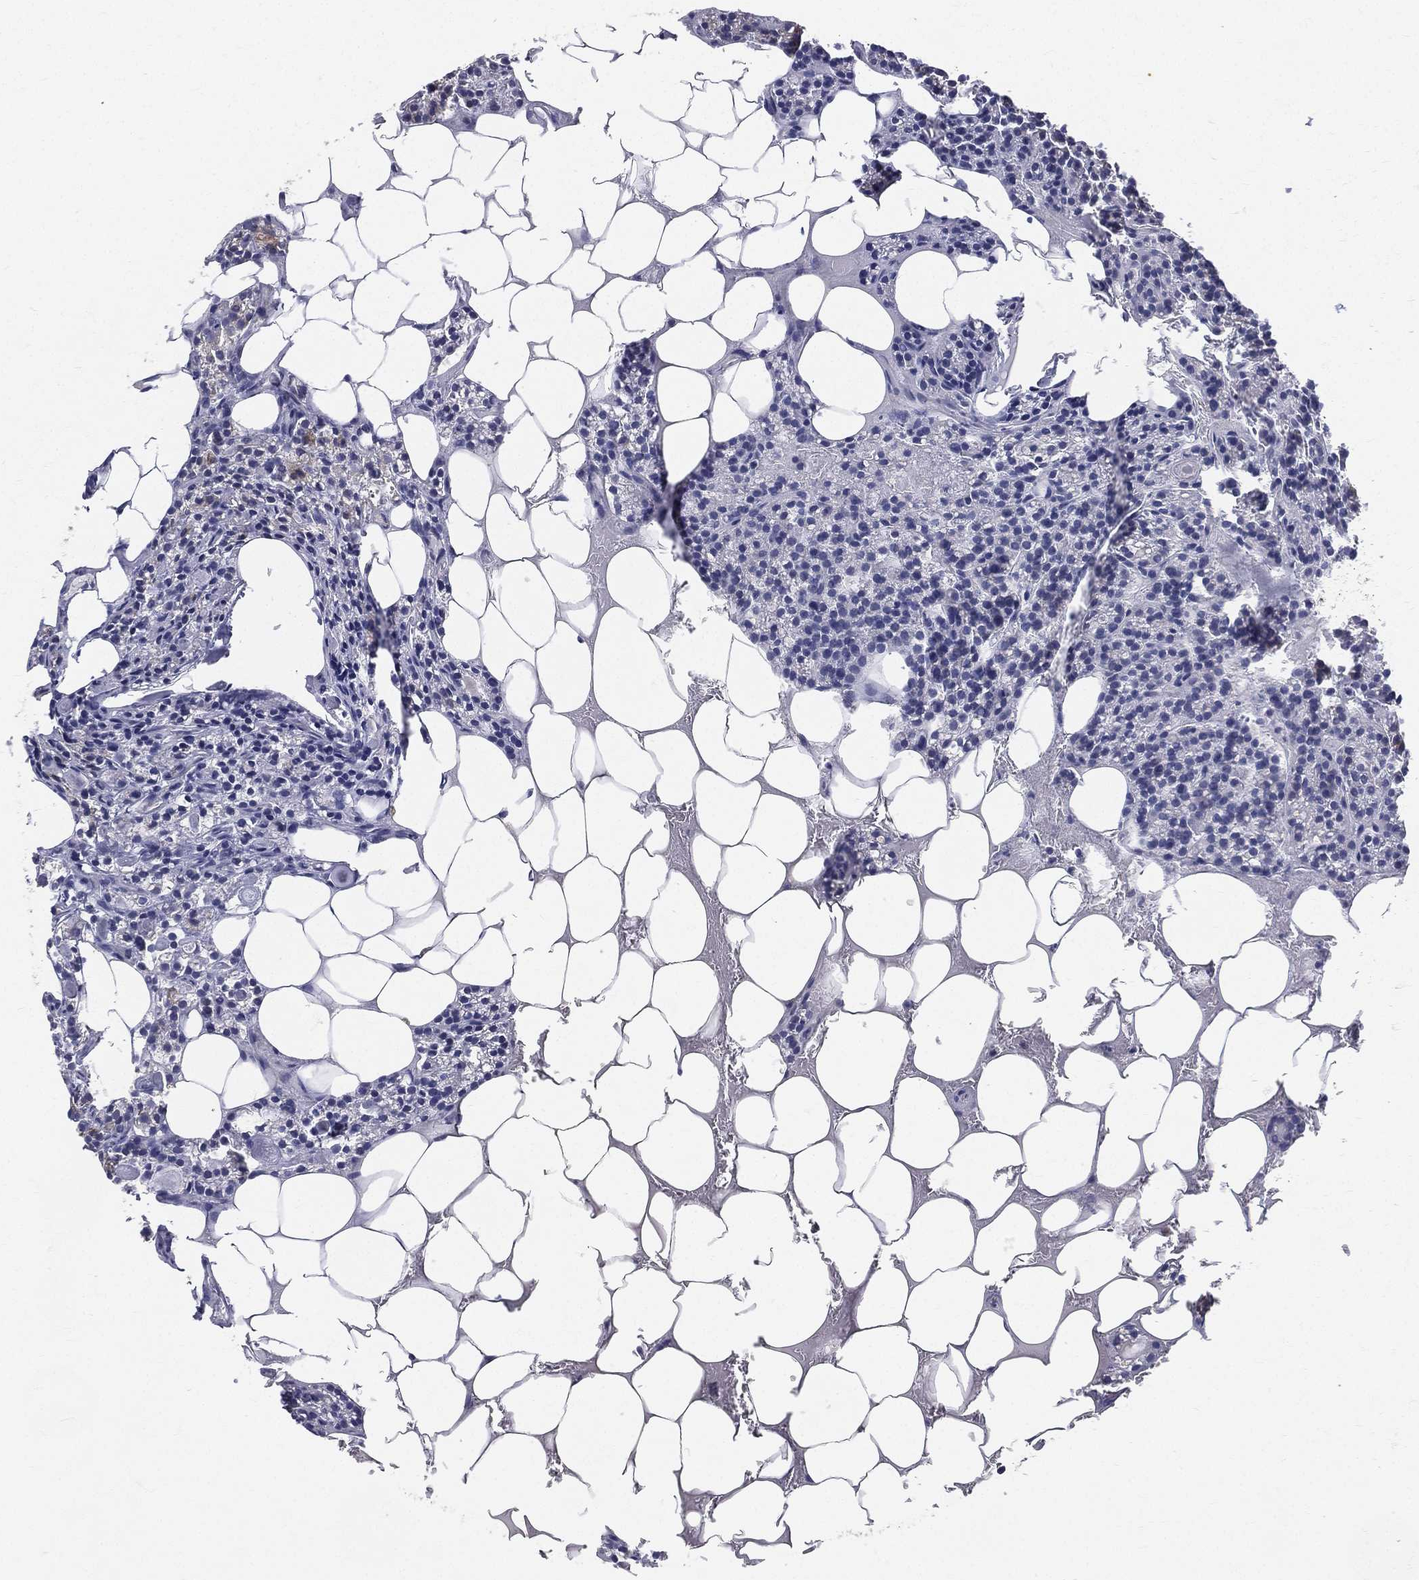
{"staining": {"intensity": "negative", "quantity": "none", "location": "none"}, "tissue": "parathyroid gland", "cell_type": "Glandular cells", "image_type": "normal", "snomed": [{"axis": "morphology", "description": "Normal tissue, NOS"}, {"axis": "topography", "description": "Parathyroid gland"}], "caption": "Immunohistochemical staining of normal parathyroid gland exhibits no significant positivity in glandular cells. Brightfield microscopy of immunohistochemistry stained with DAB (3,3'-diaminobenzidine) (brown) and hematoxylin (blue), captured at high magnification.", "gene": "PWWP3A", "patient": {"sex": "female", "age": 83}}